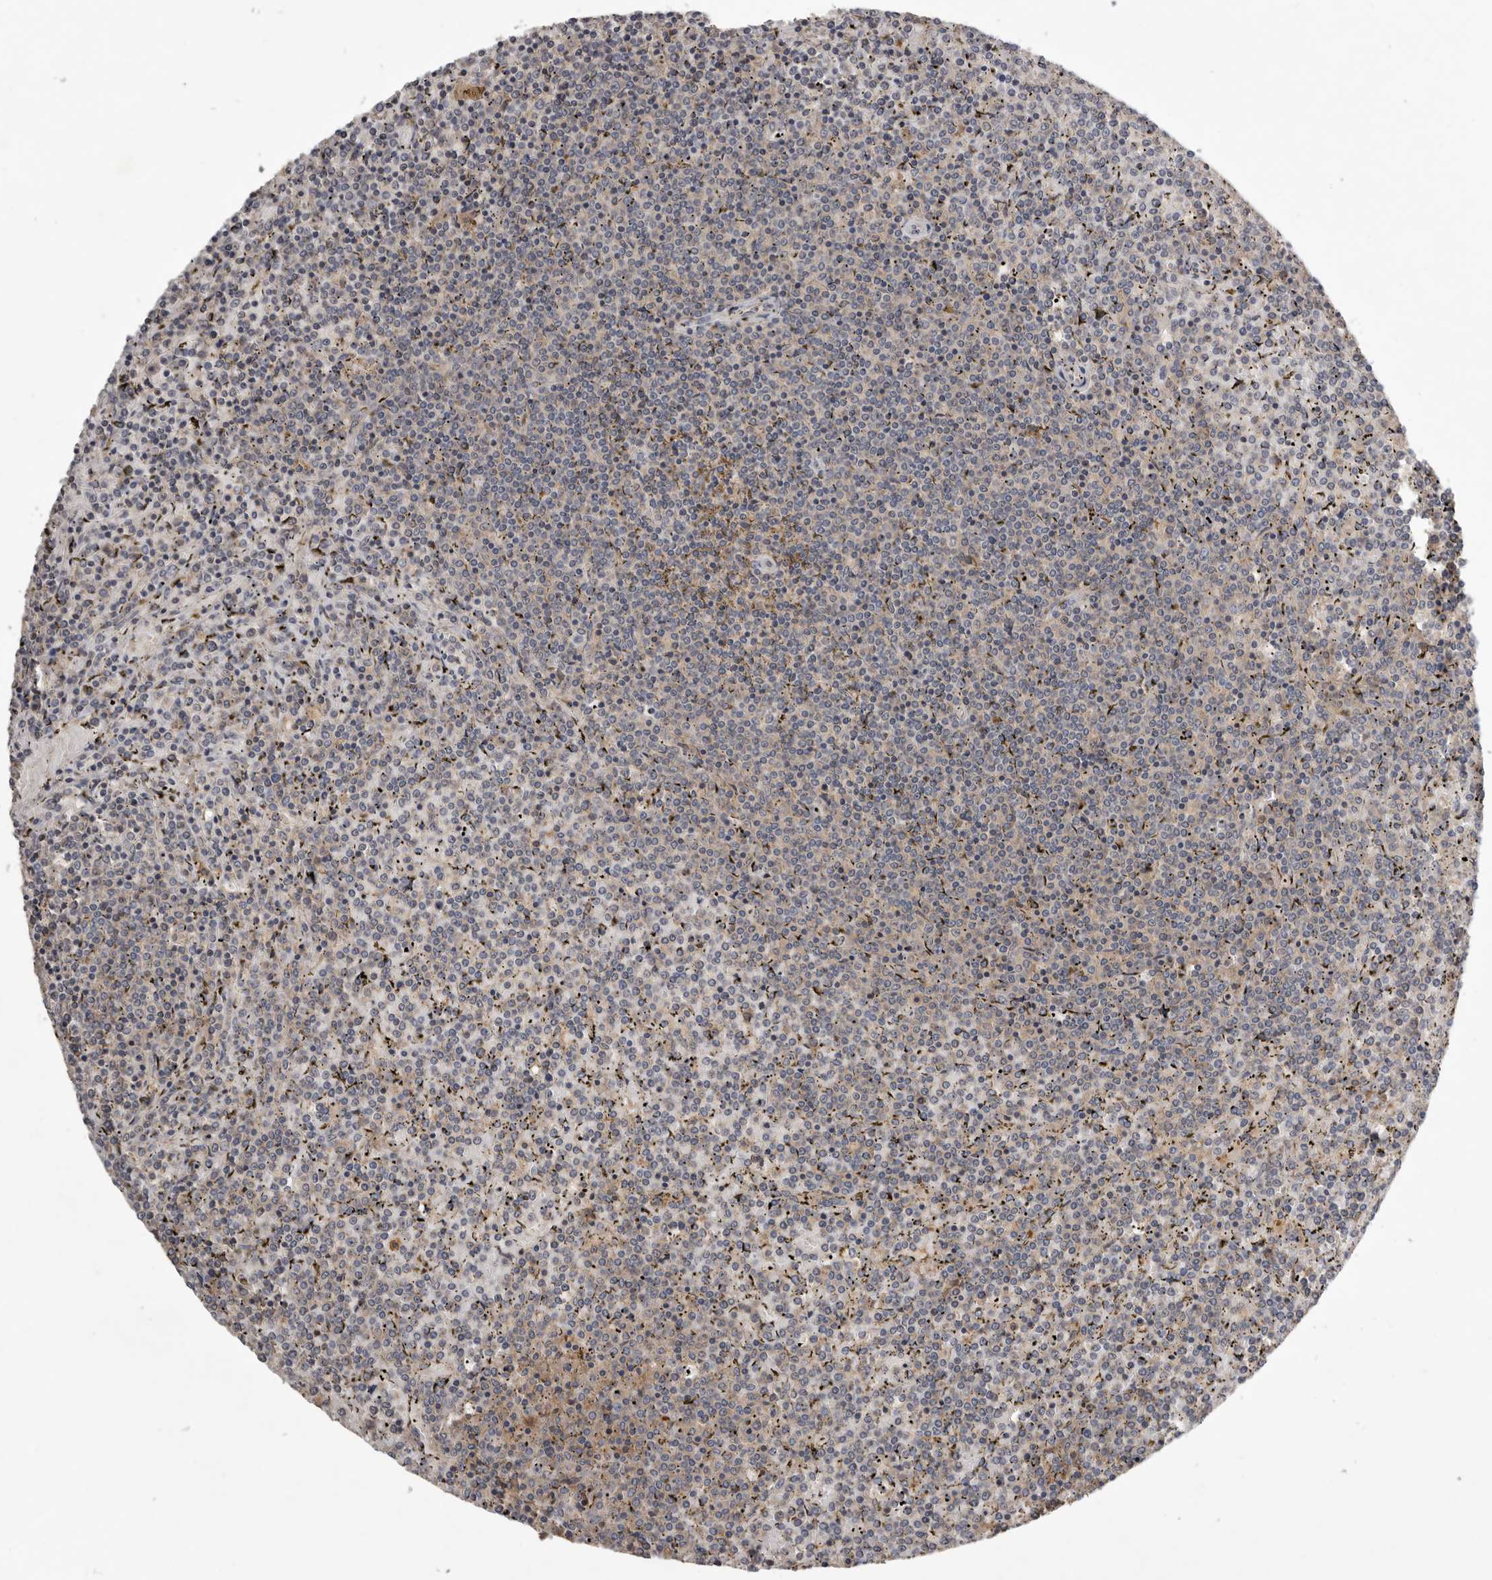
{"staining": {"intensity": "negative", "quantity": "none", "location": "none"}, "tissue": "lymphoma", "cell_type": "Tumor cells", "image_type": "cancer", "snomed": [{"axis": "morphology", "description": "Malignant lymphoma, non-Hodgkin's type, Low grade"}, {"axis": "topography", "description": "Spleen"}], "caption": "Tumor cells are negative for brown protein staining in low-grade malignant lymphoma, non-Hodgkin's type.", "gene": "TTC39A", "patient": {"sex": "female", "age": 19}}